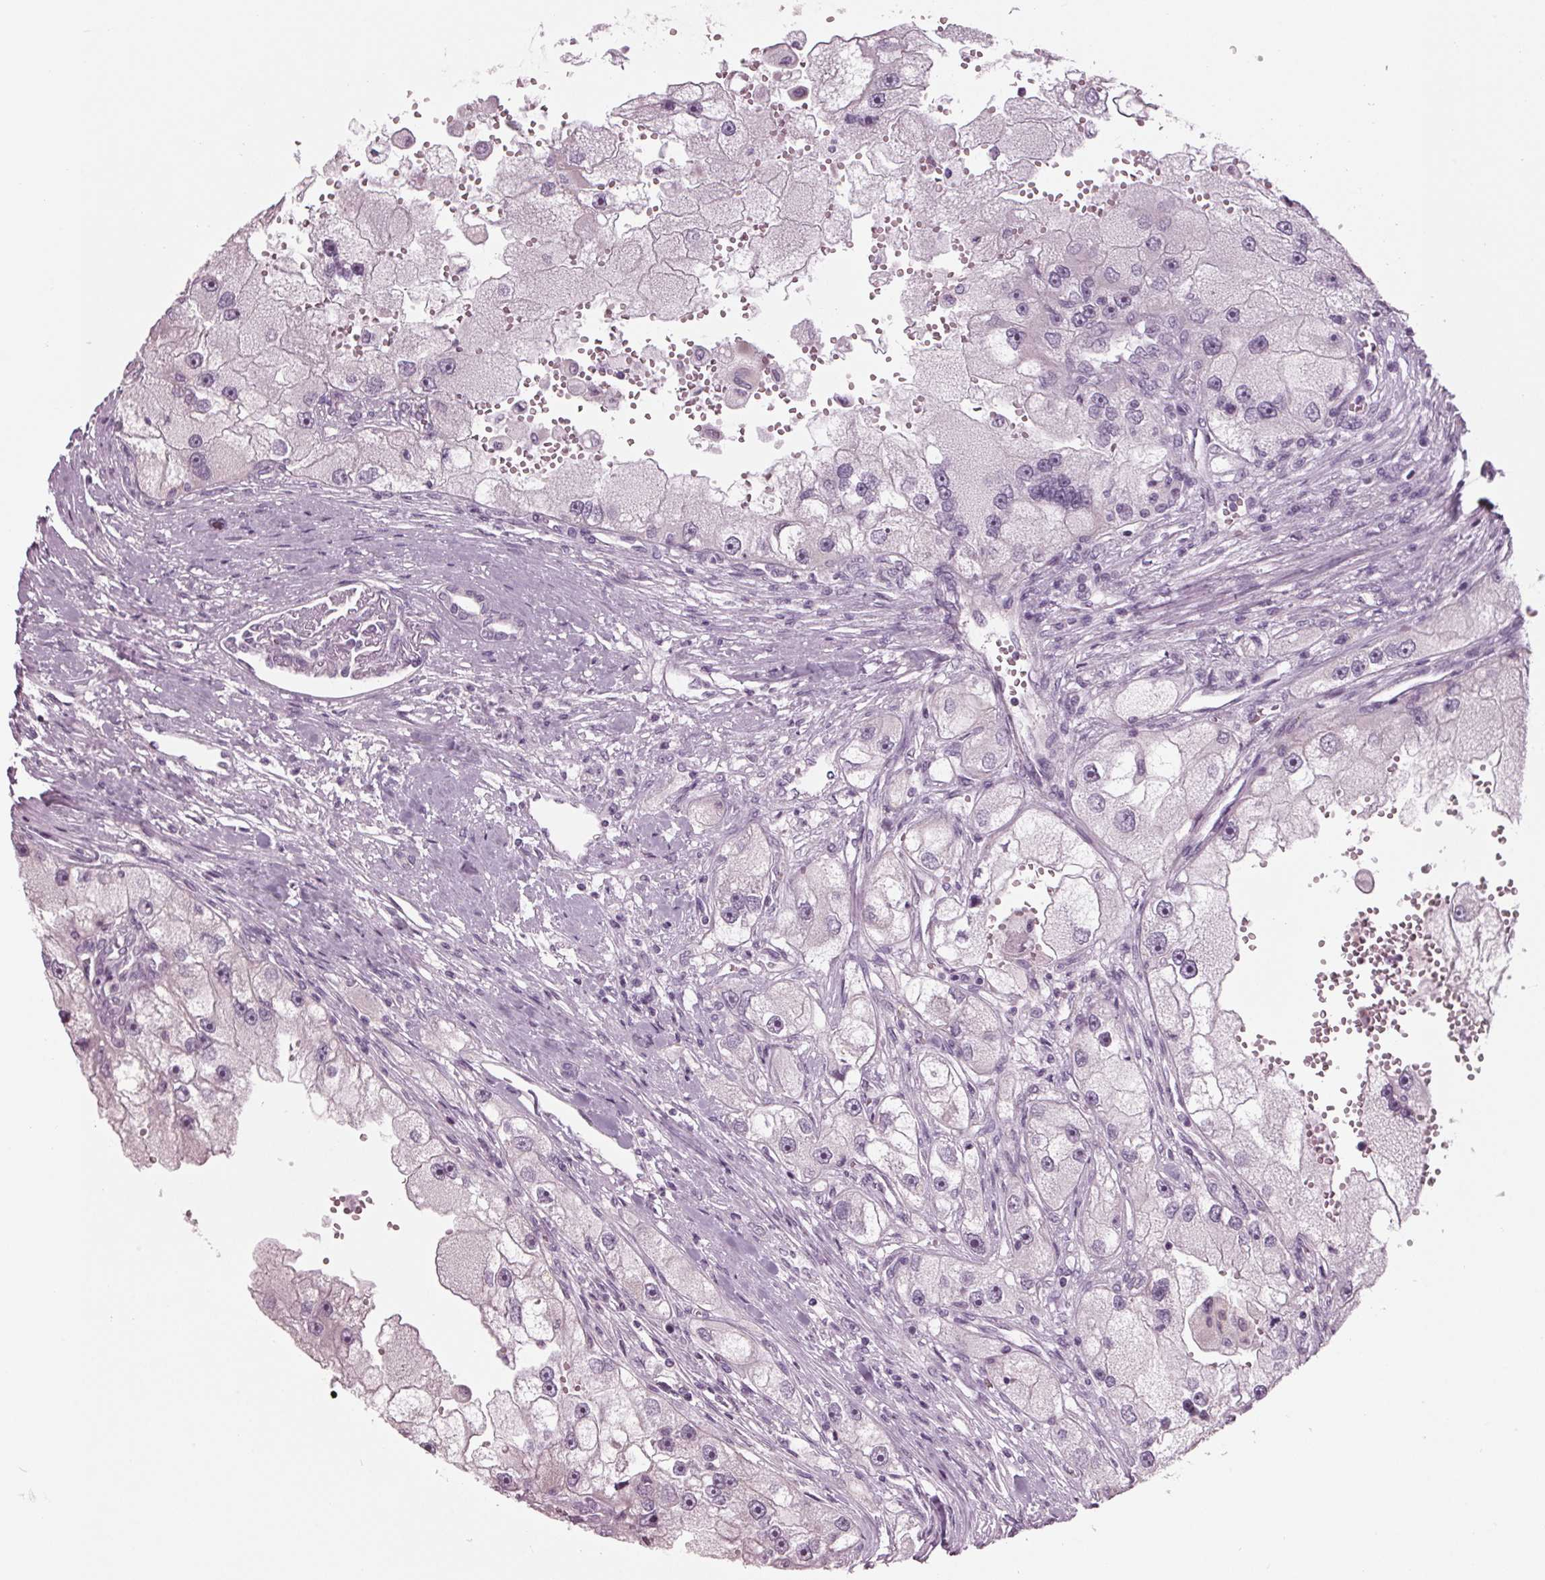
{"staining": {"intensity": "negative", "quantity": "none", "location": "none"}, "tissue": "renal cancer", "cell_type": "Tumor cells", "image_type": "cancer", "snomed": [{"axis": "morphology", "description": "Adenocarcinoma, NOS"}, {"axis": "topography", "description": "Kidney"}], "caption": "This is an immunohistochemistry image of human adenocarcinoma (renal). There is no positivity in tumor cells.", "gene": "TNNC2", "patient": {"sex": "male", "age": 63}}